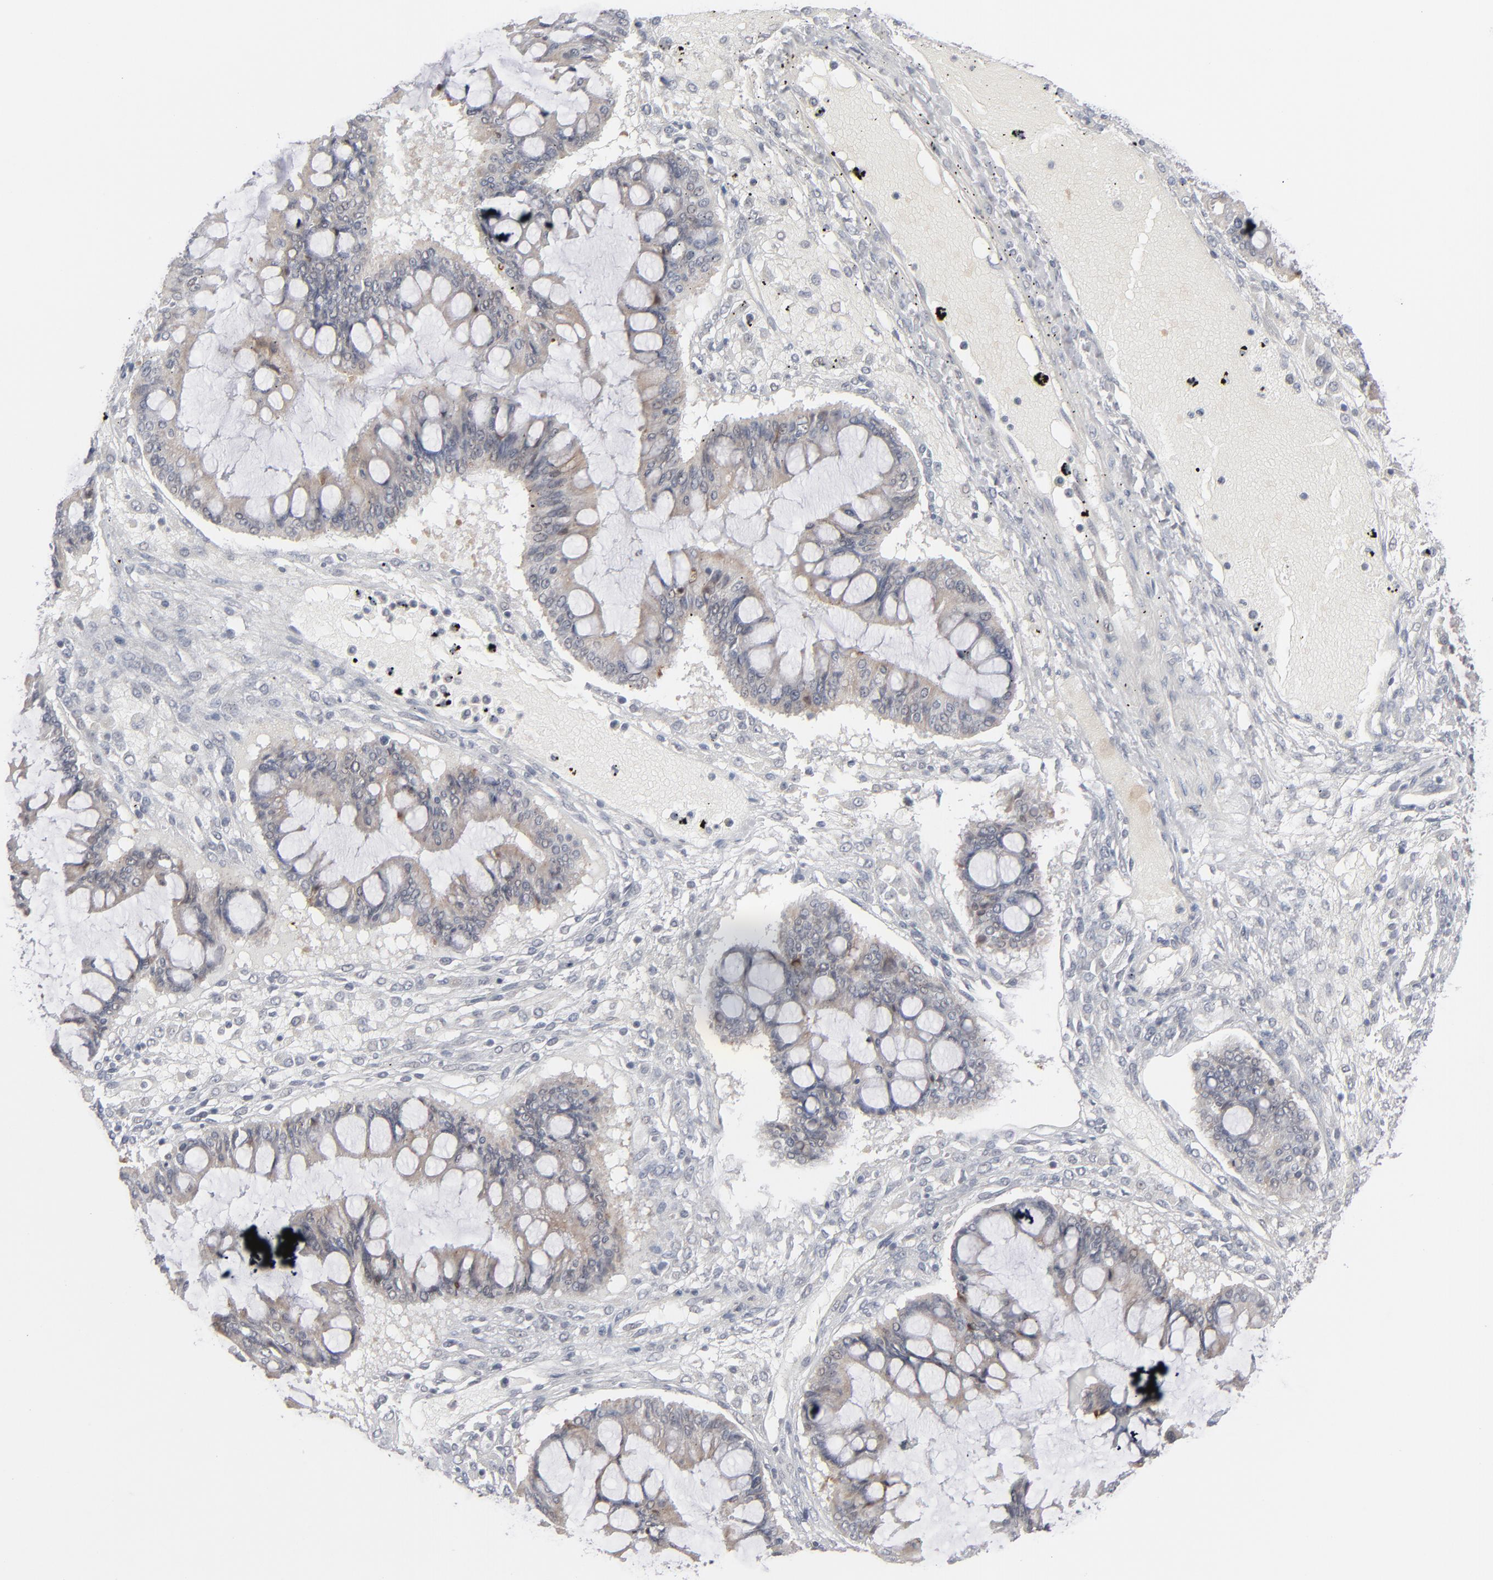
{"staining": {"intensity": "negative", "quantity": "none", "location": "none"}, "tissue": "ovarian cancer", "cell_type": "Tumor cells", "image_type": "cancer", "snomed": [{"axis": "morphology", "description": "Cystadenocarcinoma, mucinous, NOS"}, {"axis": "topography", "description": "Ovary"}], "caption": "IHC photomicrograph of human mucinous cystadenocarcinoma (ovarian) stained for a protein (brown), which reveals no positivity in tumor cells.", "gene": "POF1B", "patient": {"sex": "female", "age": 73}}